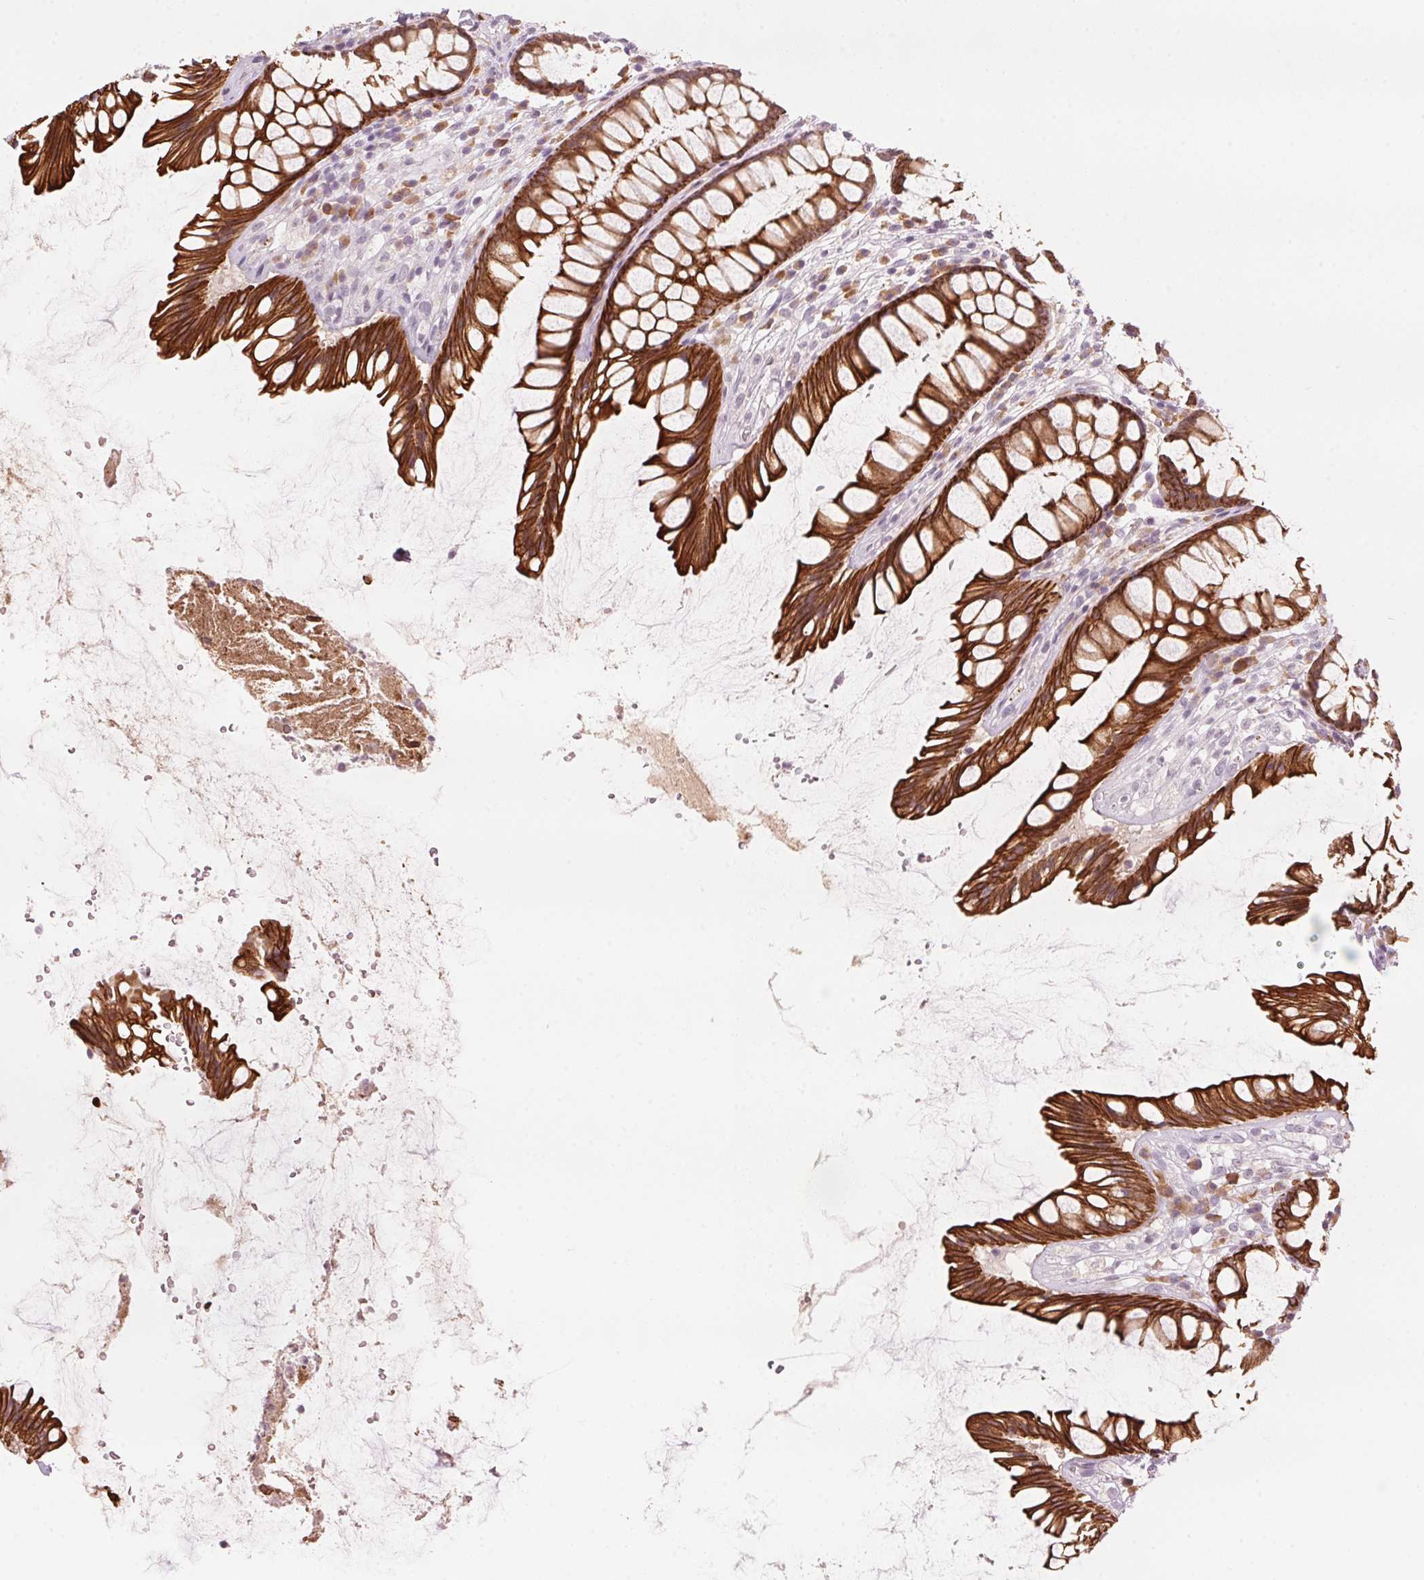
{"staining": {"intensity": "strong", "quantity": ">75%", "location": "cytoplasmic/membranous"}, "tissue": "rectum", "cell_type": "Glandular cells", "image_type": "normal", "snomed": [{"axis": "morphology", "description": "Normal tissue, NOS"}, {"axis": "topography", "description": "Rectum"}], "caption": "Immunohistochemistry of benign rectum shows high levels of strong cytoplasmic/membranous expression in approximately >75% of glandular cells.", "gene": "SCTR", "patient": {"sex": "male", "age": 72}}